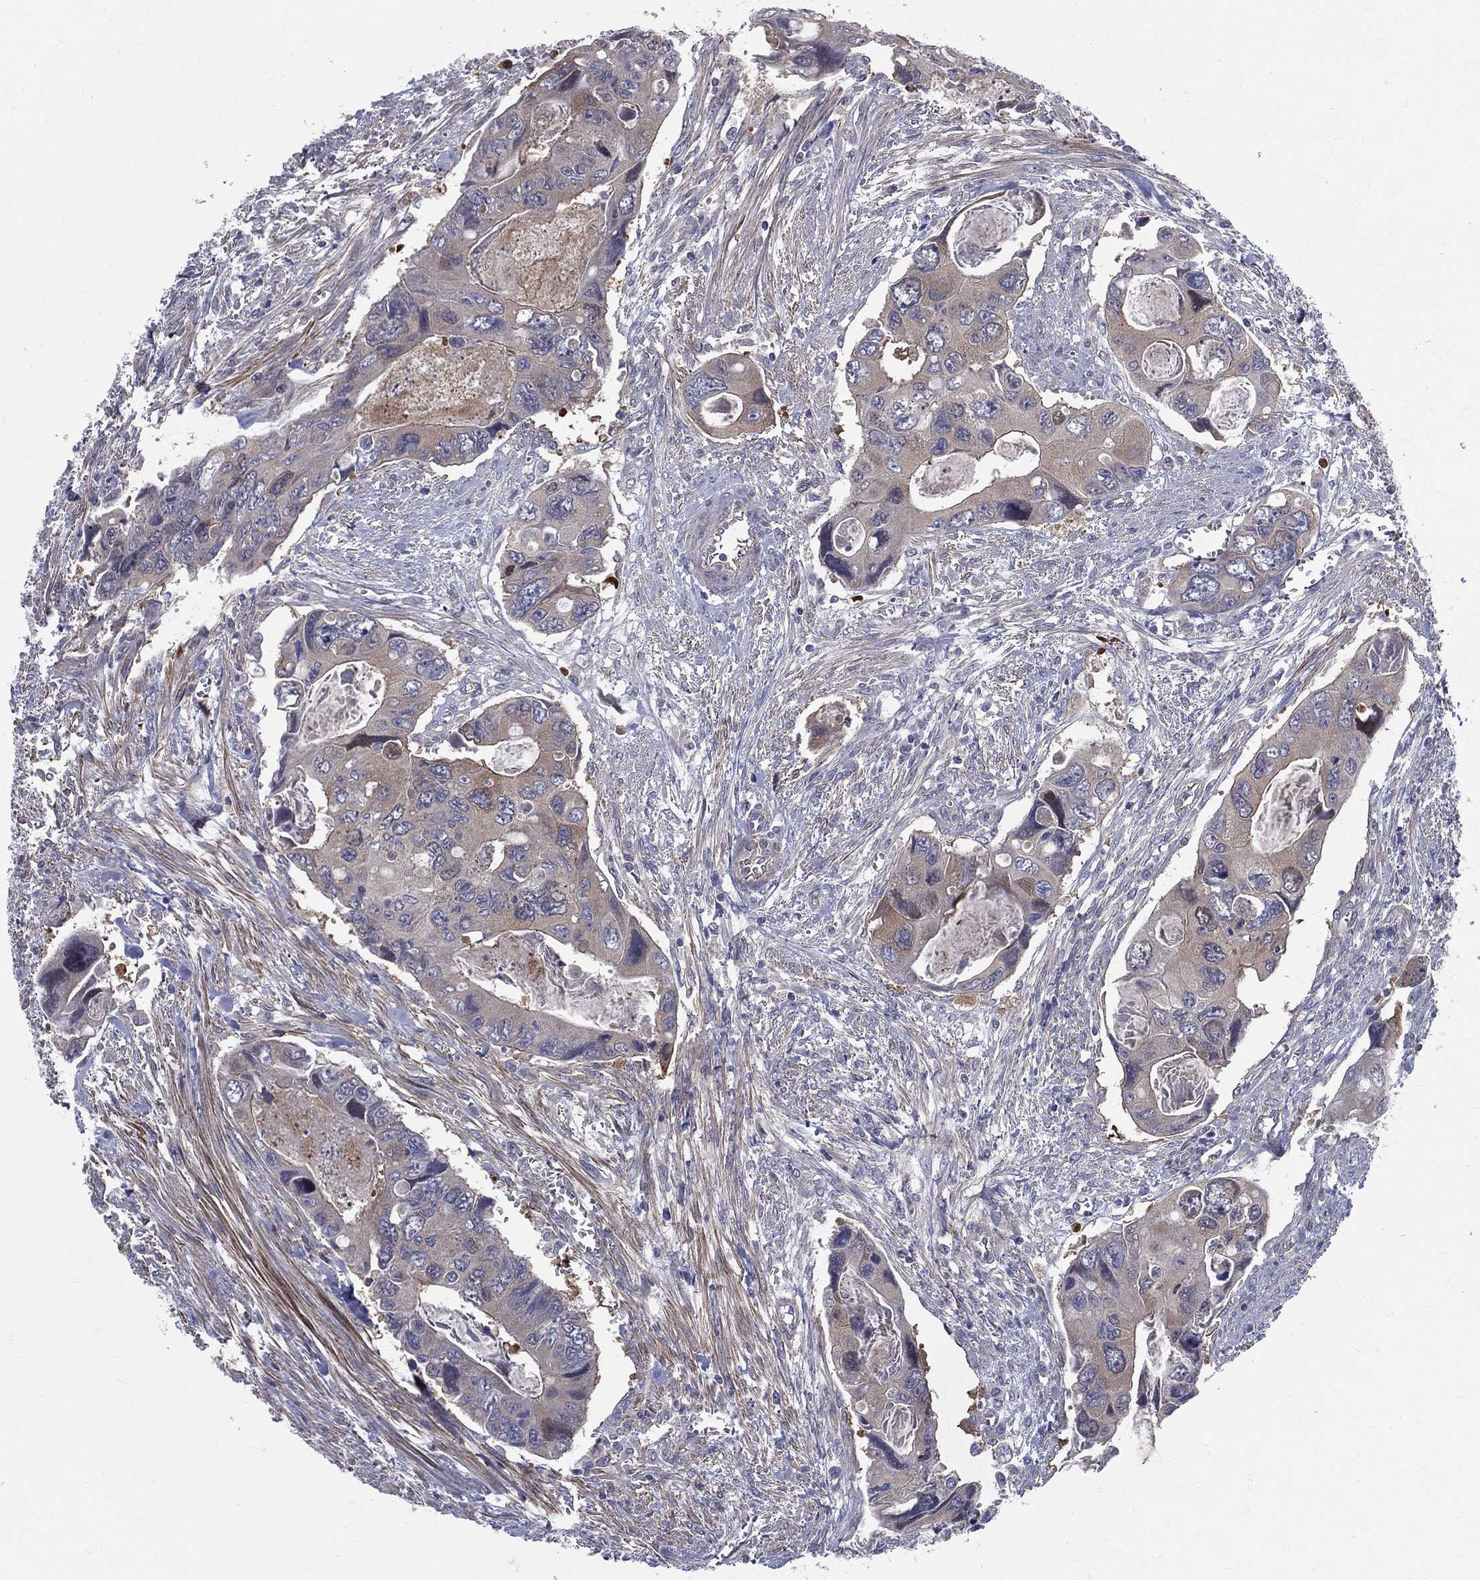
{"staining": {"intensity": "moderate", "quantity": ">75%", "location": "cytoplasmic/membranous"}, "tissue": "colorectal cancer", "cell_type": "Tumor cells", "image_type": "cancer", "snomed": [{"axis": "morphology", "description": "Adenocarcinoma, NOS"}, {"axis": "topography", "description": "Rectum"}], "caption": "Immunohistochemical staining of human colorectal cancer (adenocarcinoma) reveals medium levels of moderate cytoplasmic/membranous staining in about >75% of tumor cells.", "gene": "POMZP3", "patient": {"sex": "male", "age": 62}}